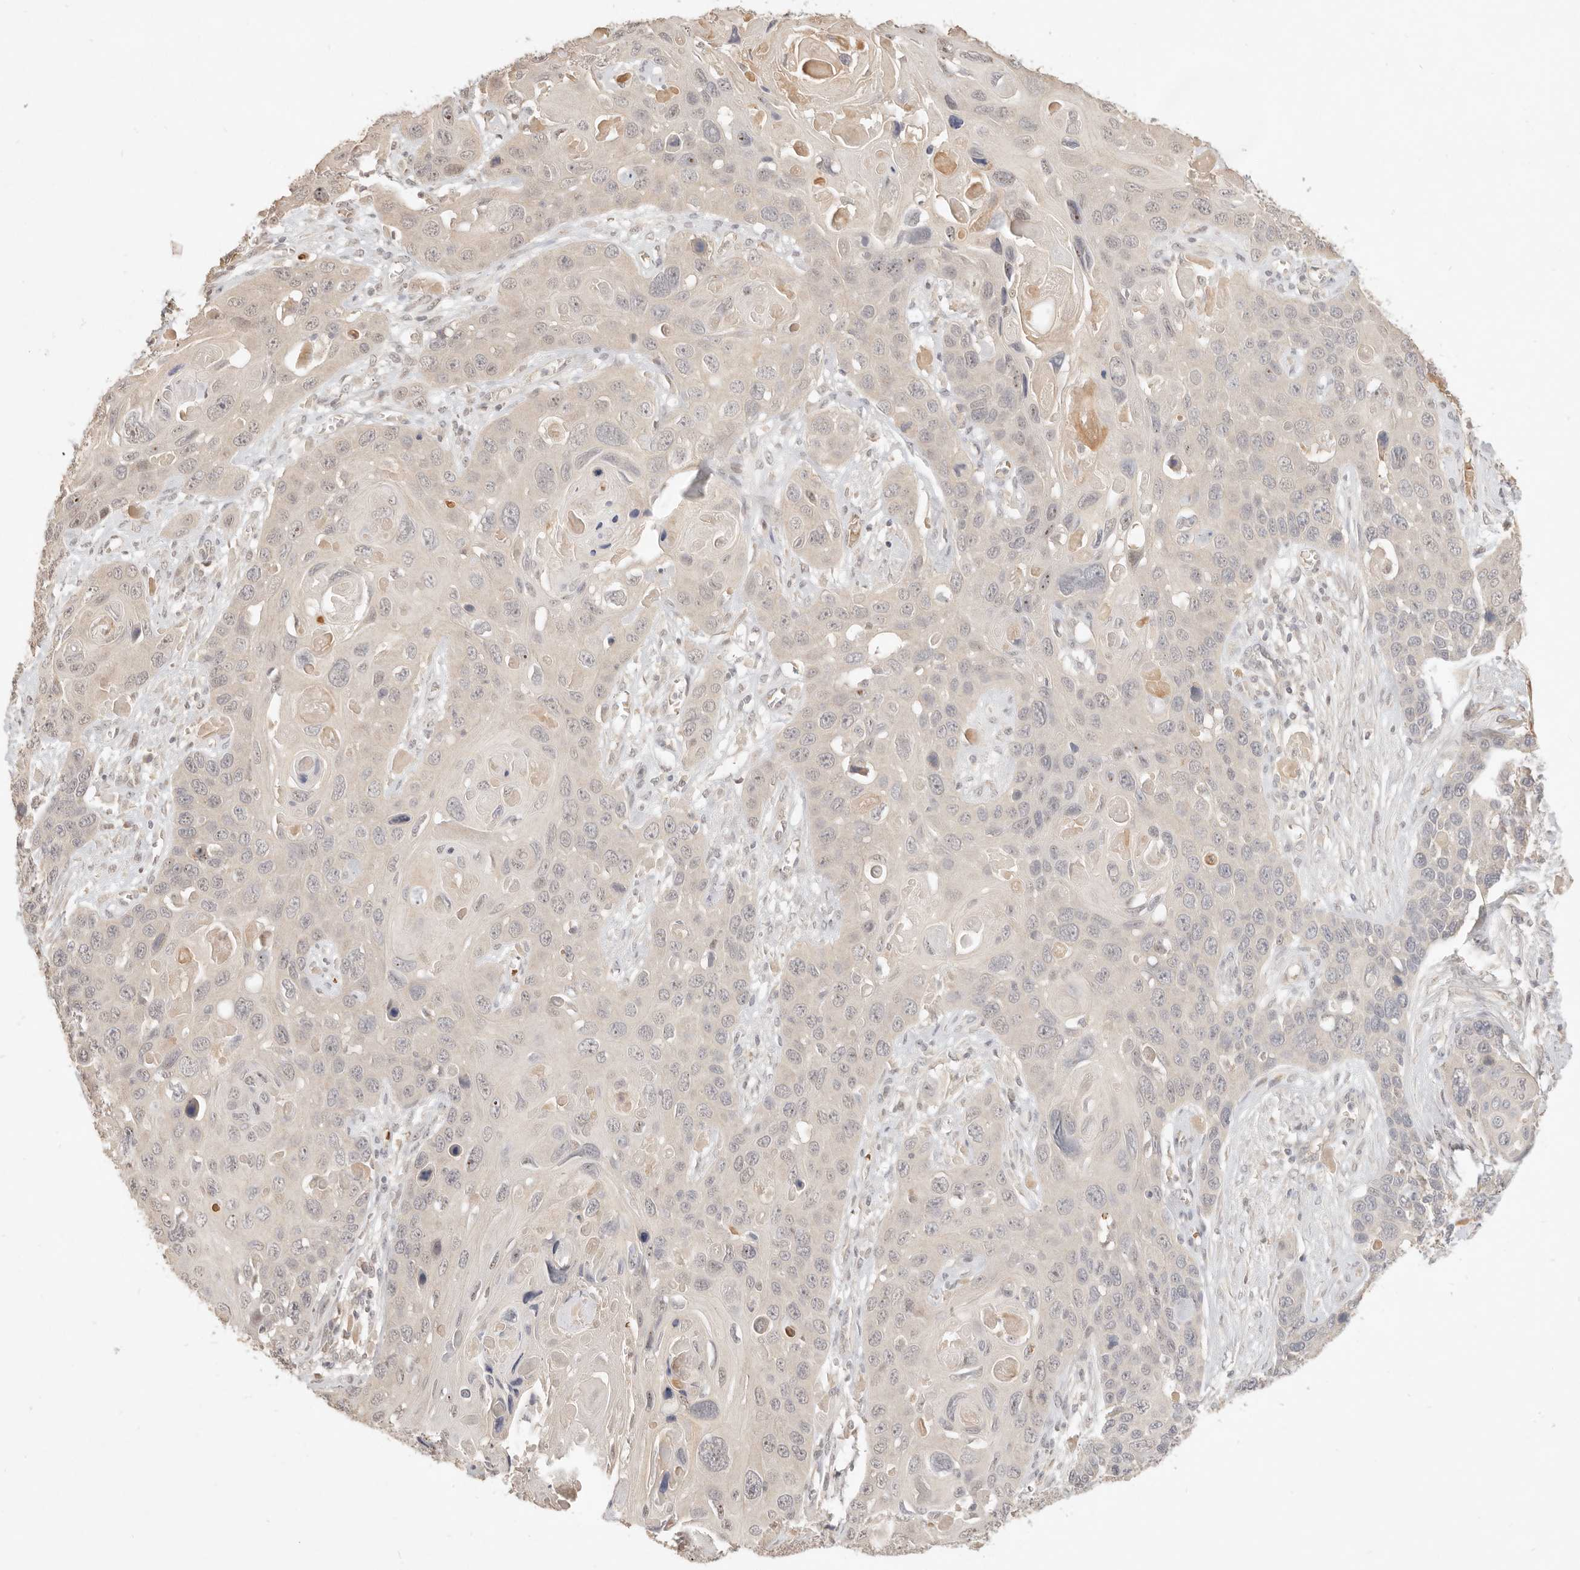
{"staining": {"intensity": "weak", "quantity": "25%-75%", "location": "nuclear"}, "tissue": "skin cancer", "cell_type": "Tumor cells", "image_type": "cancer", "snomed": [{"axis": "morphology", "description": "Squamous cell carcinoma, NOS"}, {"axis": "topography", "description": "Skin"}], "caption": "Squamous cell carcinoma (skin) tissue shows weak nuclear expression in approximately 25%-75% of tumor cells, visualized by immunohistochemistry. The staining was performed using DAB, with brown indicating positive protein expression. Nuclei are stained blue with hematoxylin.", "gene": "MEP1A", "patient": {"sex": "male", "age": 55}}